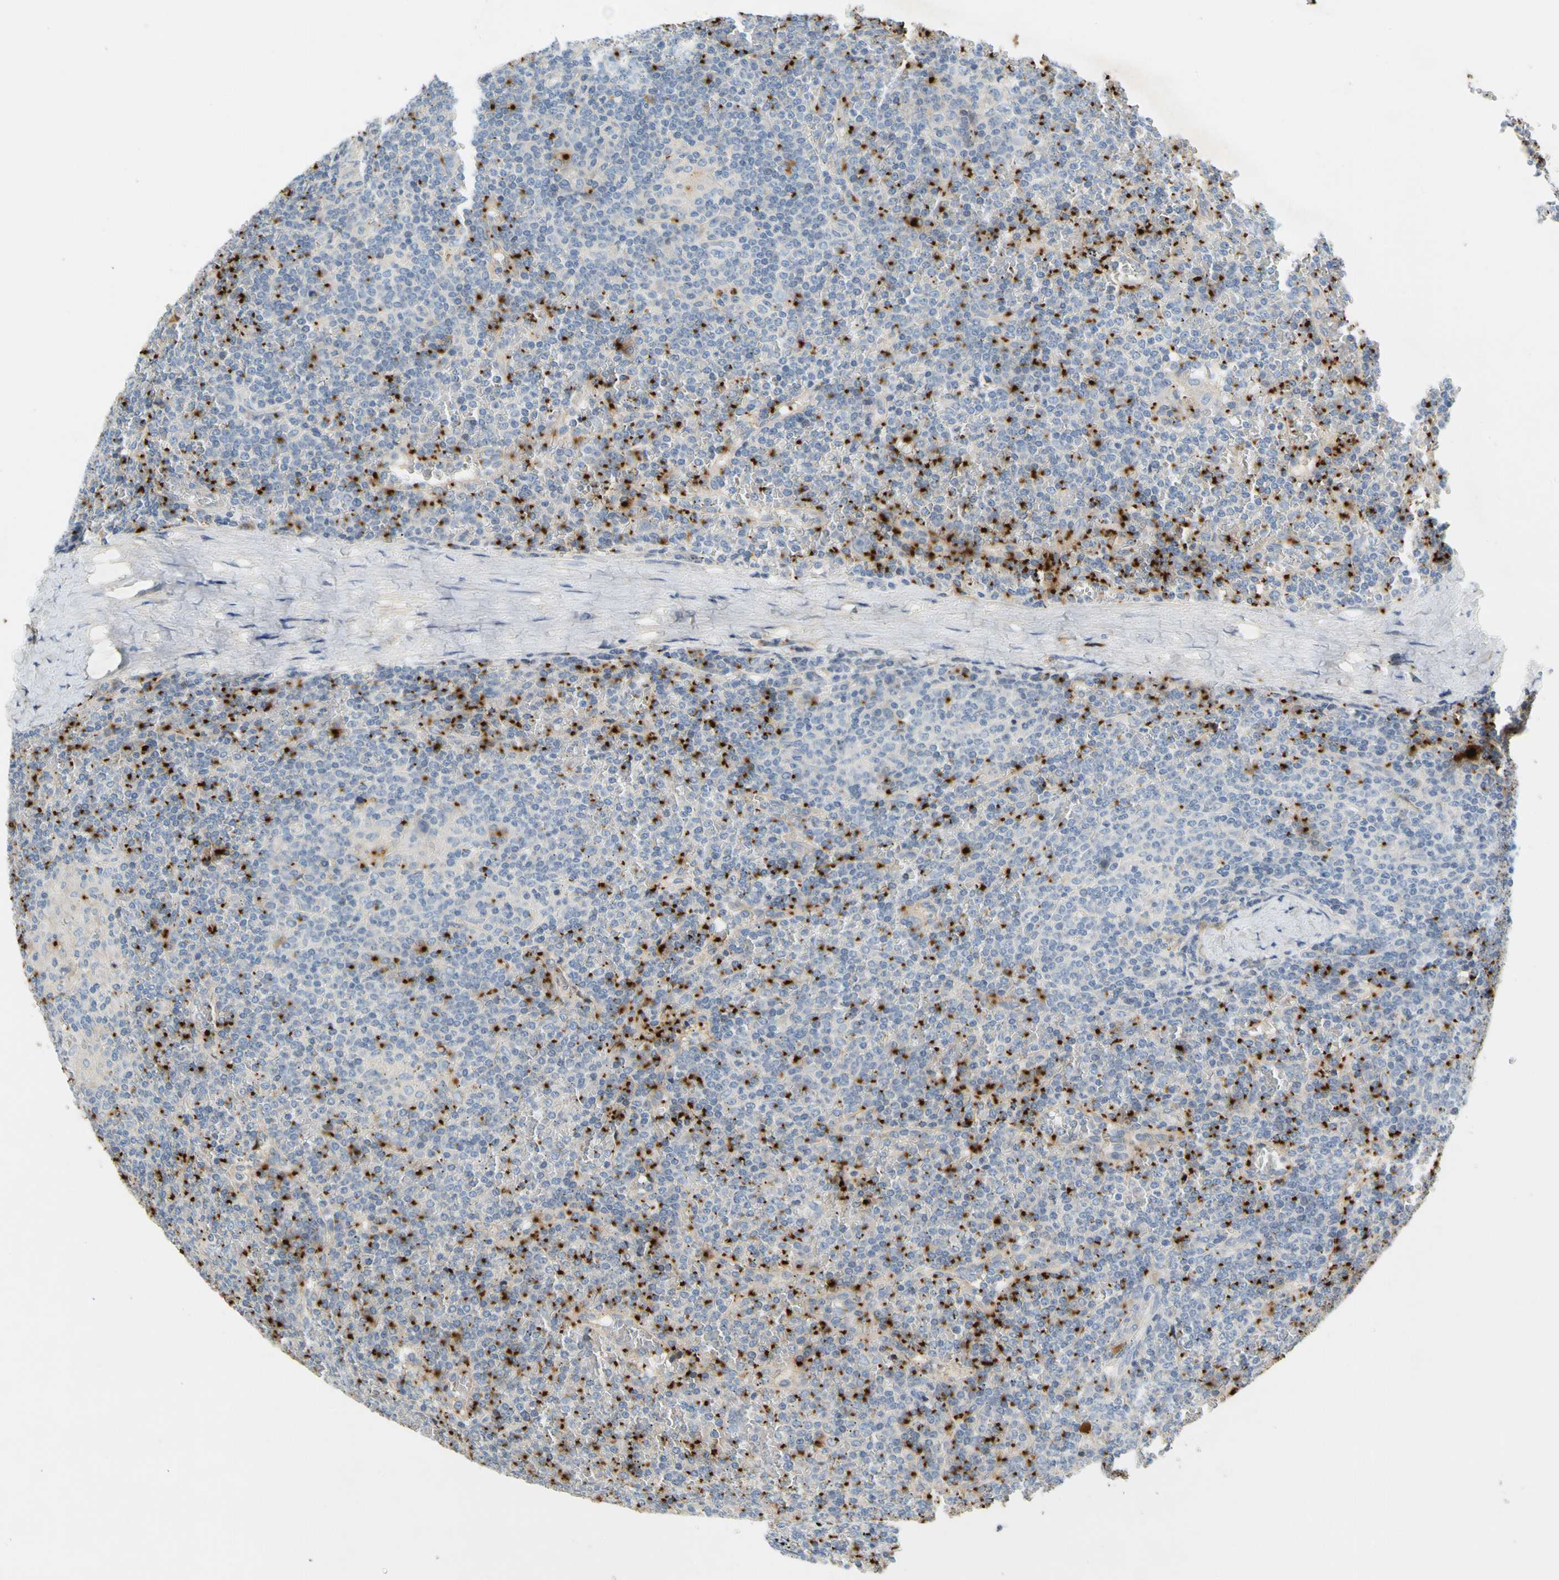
{"staining": {"intensity": "negative", "quantity": "none", "location": "none"}, "tissue": "lymphoma", "cell_type": "Tumor cells", "image_type": "cancer", "snomed": [{"axis": "morphology", "description": "Malignant lymphoma, non-Hodgkin's type, Low grade"}, {"axis": "topography", "description": "Spleen"}], "caption": "Immunohistochemistry image of neoplastic tissue: human lymphoma stained with DAB exhibits no significant protein expression in tumor cells. The staining is performed using DAB (3,3'-diaminobenzidine) brown chromogen with nuclei counter-stained in using hematoxylin.", "gene": "PPBP", "patient": {"sex": "female", "age": 19}}